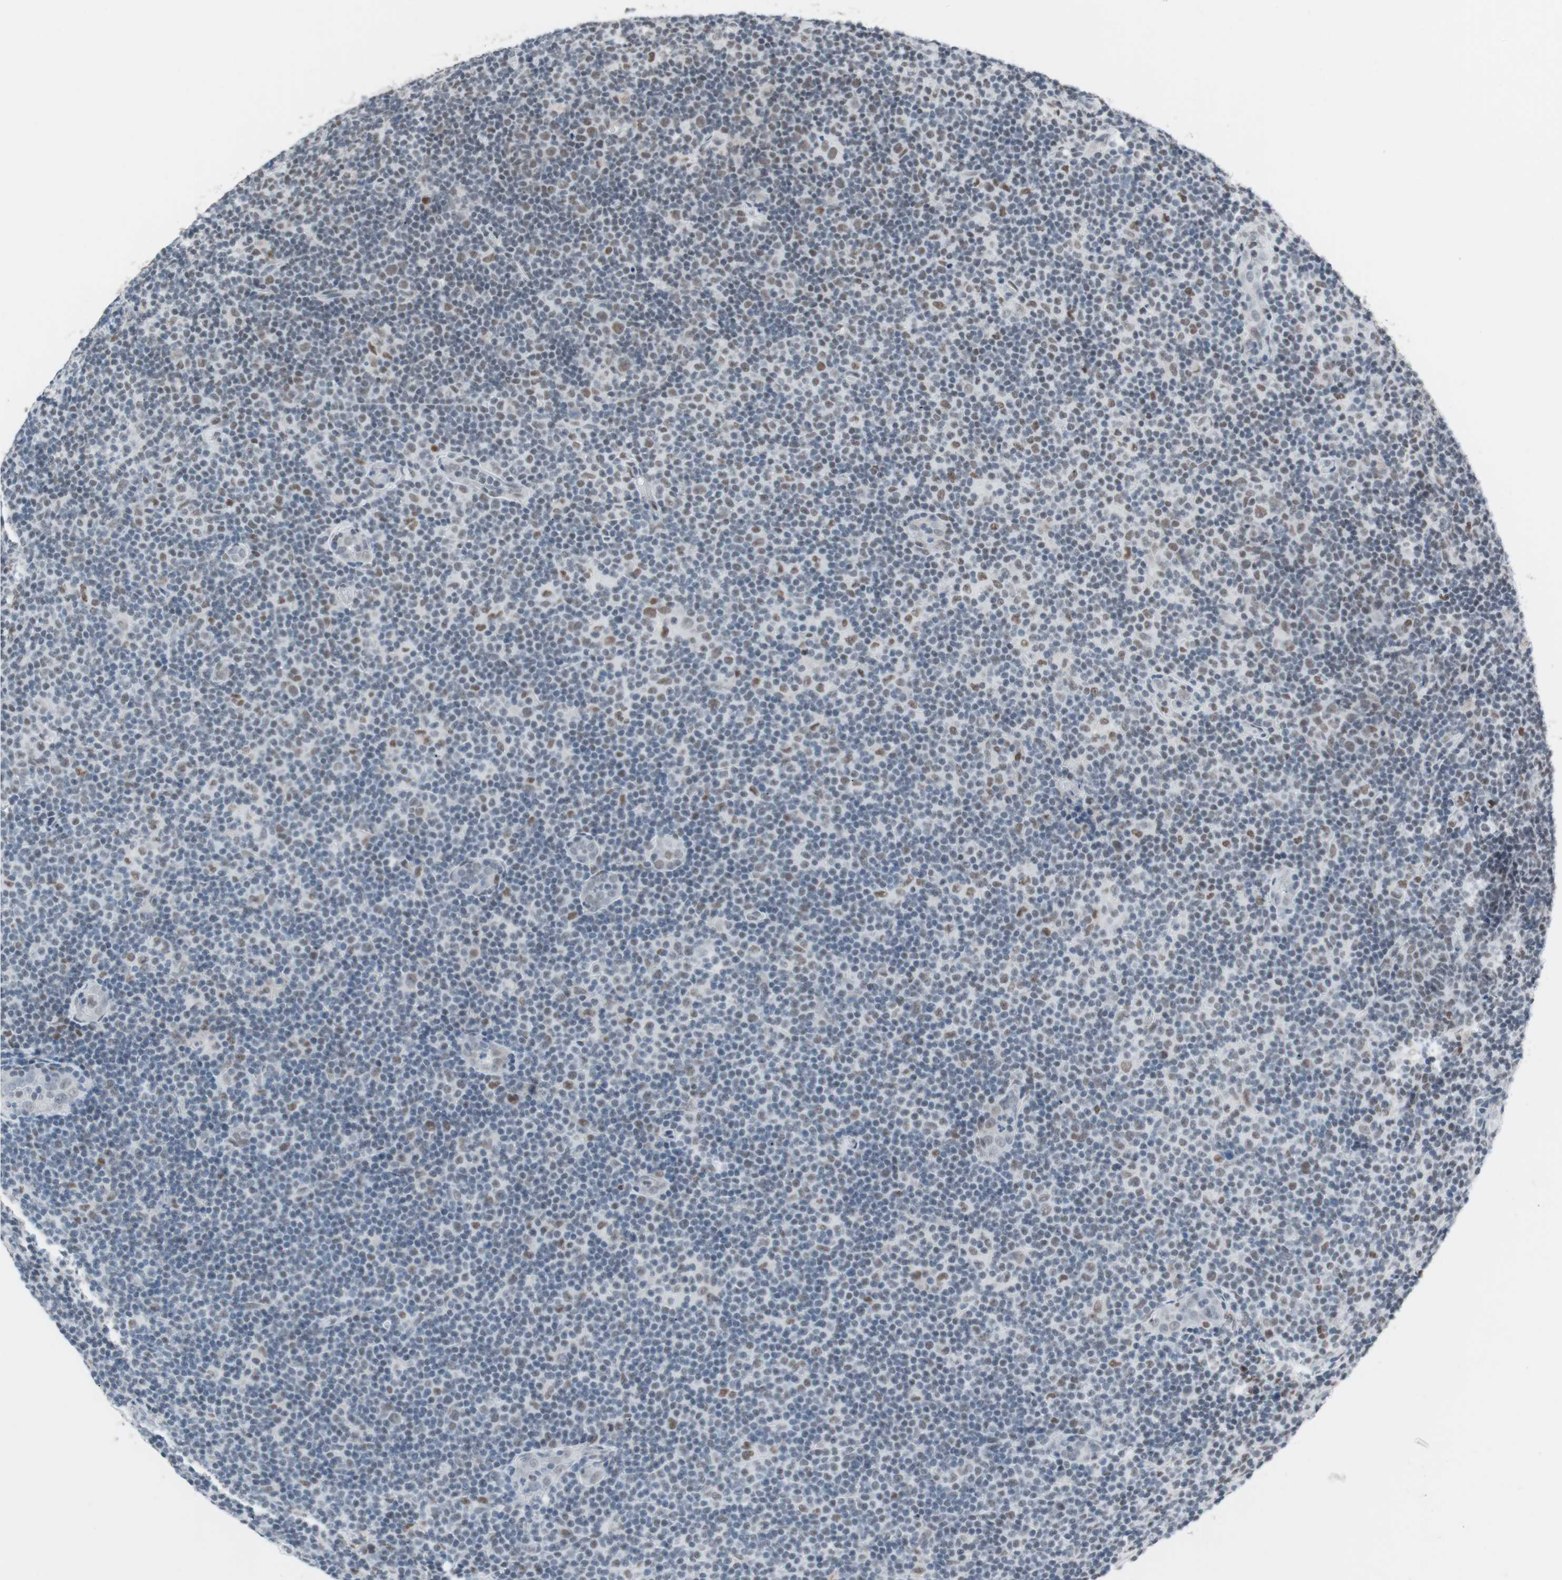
{"staining": {"intensity": "moderate", "quantity": "25%-75%", "location": "nuclear"}, "tissue": "lymphoma", "cell_type": "Tumor cells", "image_type": "cancer", "snomed": [{"axis": "morphology", "description": "Malignant lymphoma, non-Hodgkin's type, Low grade"}, {"axis": "topography", "description": "Lymph node"}], "caption": "Immunohistochemical staining of lymphoma exhibits moderate nuclear protein staining in approximately 25%-75% of tumor cells. The protein of interest is stained brown, and the nuclei are stained in blue (DAB (3,3'-diaminobenzidine) IHC with brightfield microscopy, high magnification).", "gene": "ARID1A", "patient": {"sex": "male", "age": 83}}